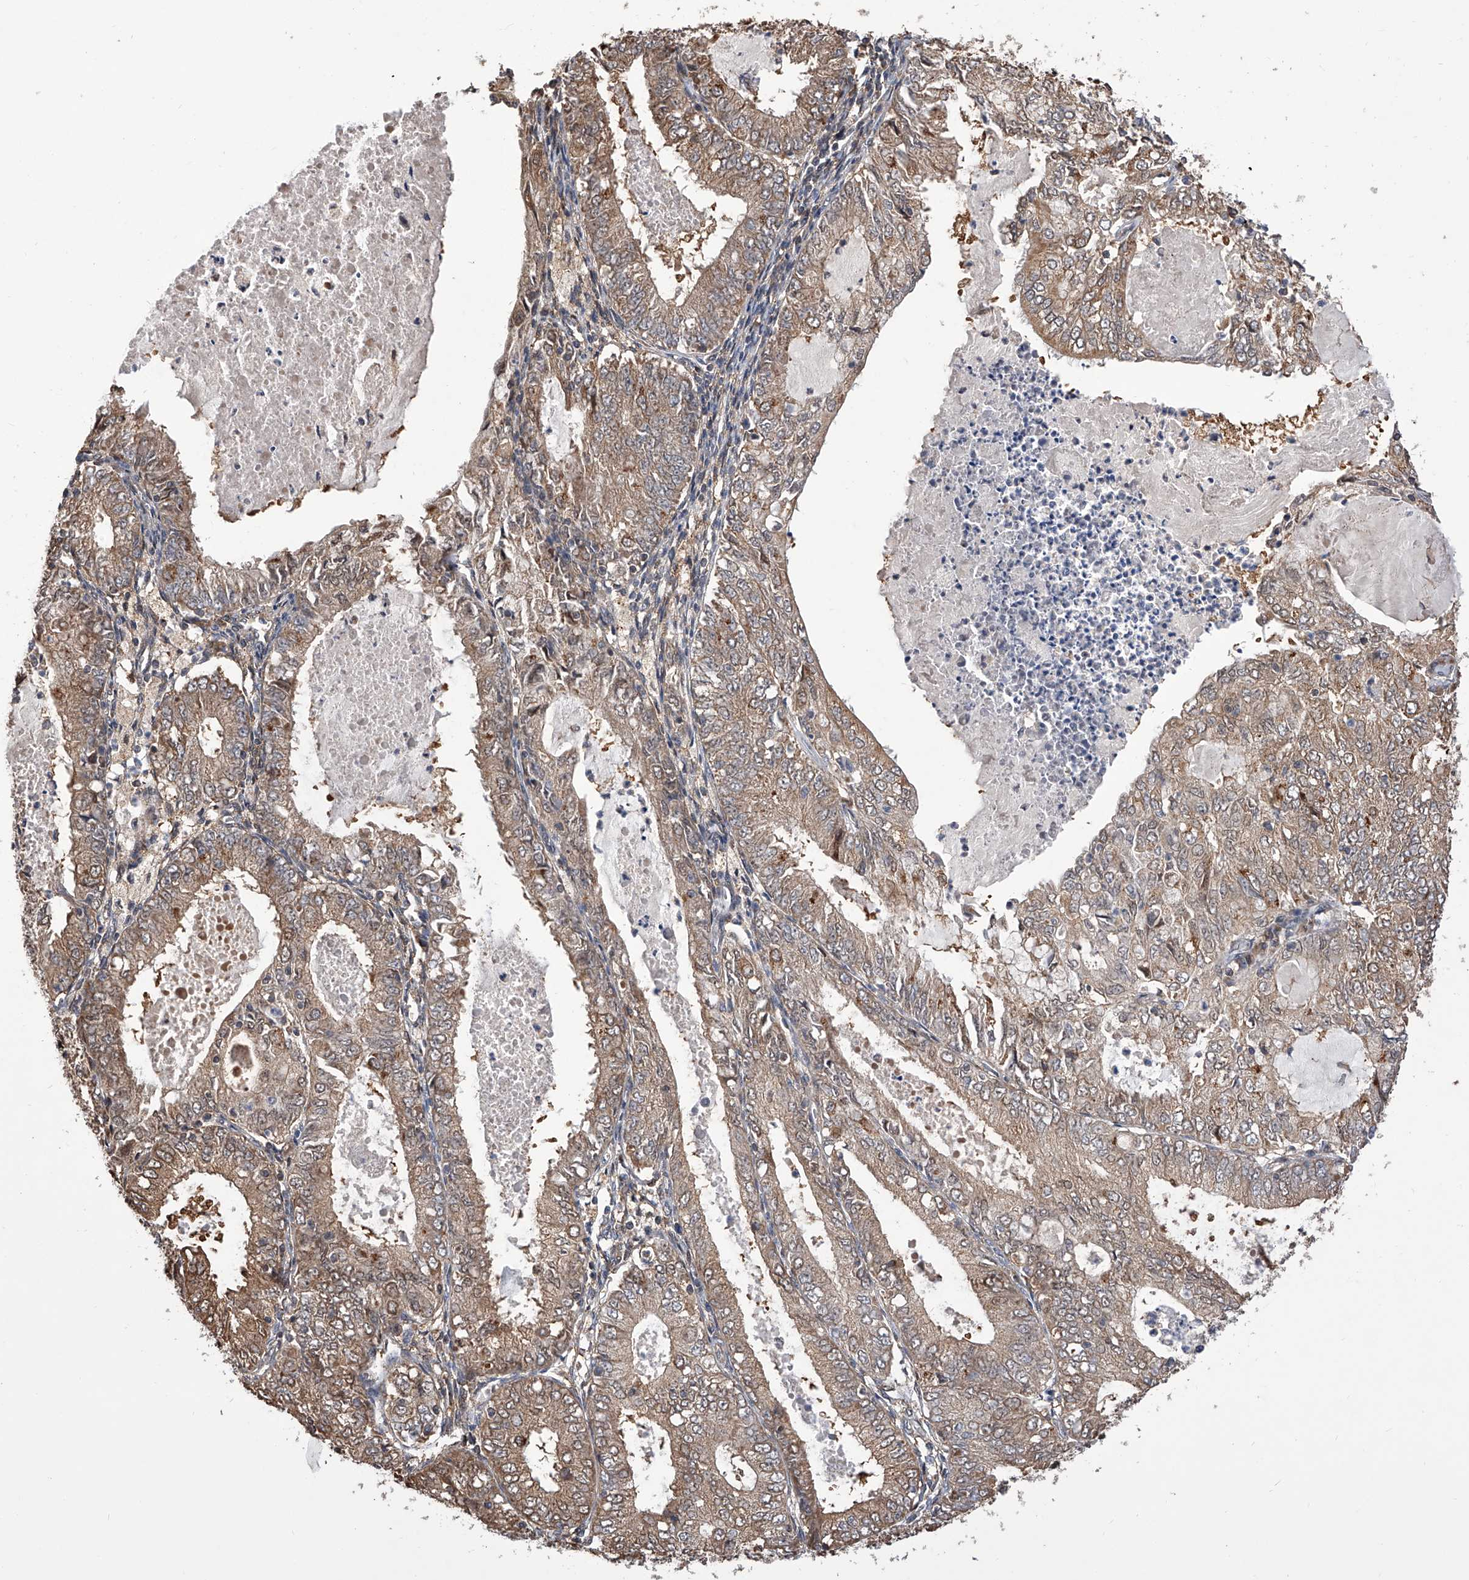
{"staining": {"intensity": "moderate", "quantity": ">75%", "location": "cytoplasmic/membranous"}, "tissue": "endometrial cancer", "cell_type": "Tumor cells", "image_type": "cancer", "snomed": [{"axis": "morphology", "description": "Adenocarcinoma, NOS"}, {"axis": "topography", "description": "Endometrium"}], "caption": "A photomicrograph showing moderate cytoplasmic/membranous expression in approximately >75% of tumor cells in endometrial cancer, as visualized by brown immunohistochemical staining.", "gene": "GMDS", "patient": {"sex": "female", "age": 57}}